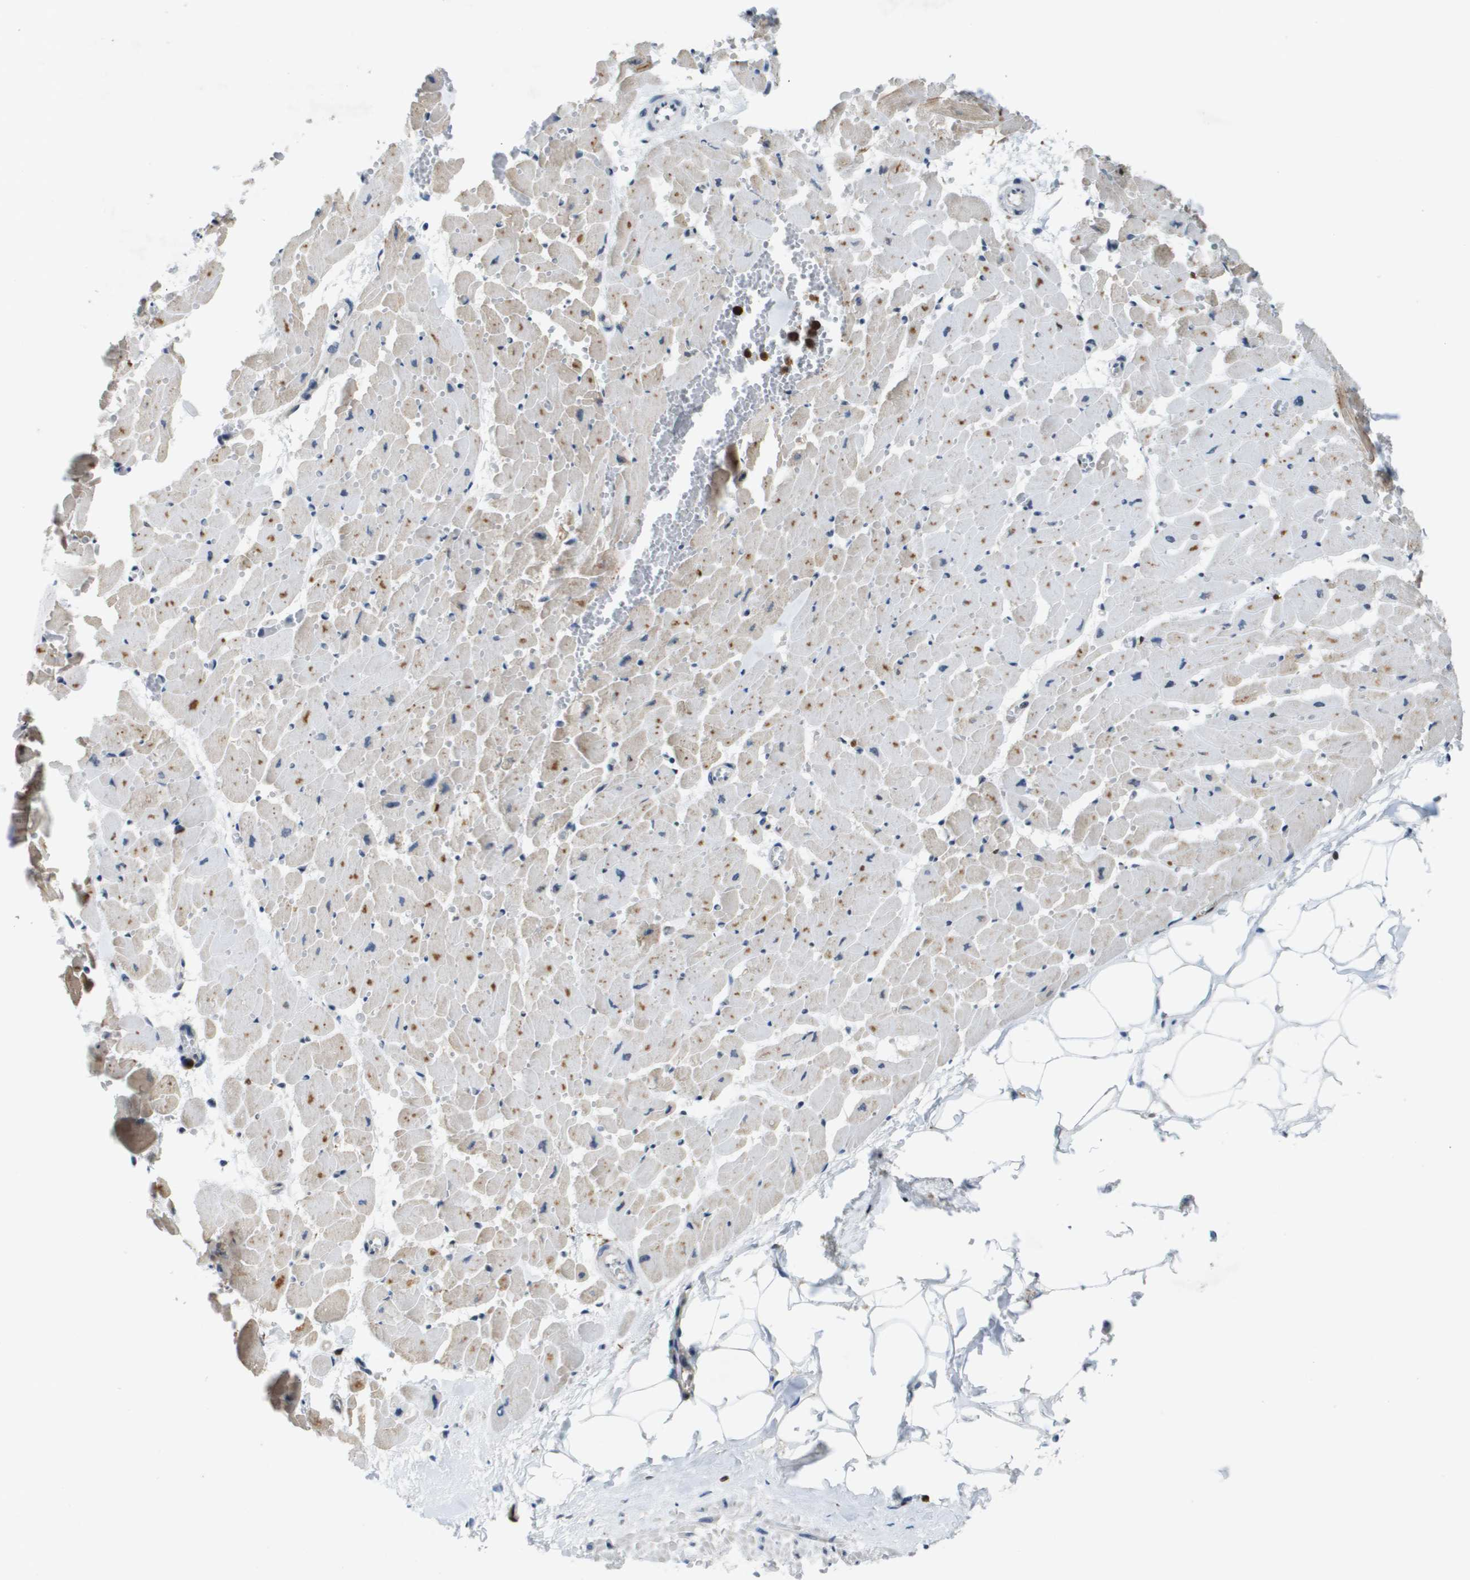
{"staining": {"intensity": "weak", "quantity": "<25%", "location": "cytoplasmic/membranous"}, "tissue": "heart muscle", "cell_type": "Cardiomyocytes", "image_type": "normal", "snomed": [{"axis": "morphology", "description": "Normal tissue, NOS"}, {"axis": "topography", "description": "Heart"}], "caption": "Cardiomyocytes are negative for protein expression in benign human heart muscle. (Brightfield microscopy of DAB IHC at high magnification).", "gene": "EP400", "patient": {"sex": "female", "age": 19}}